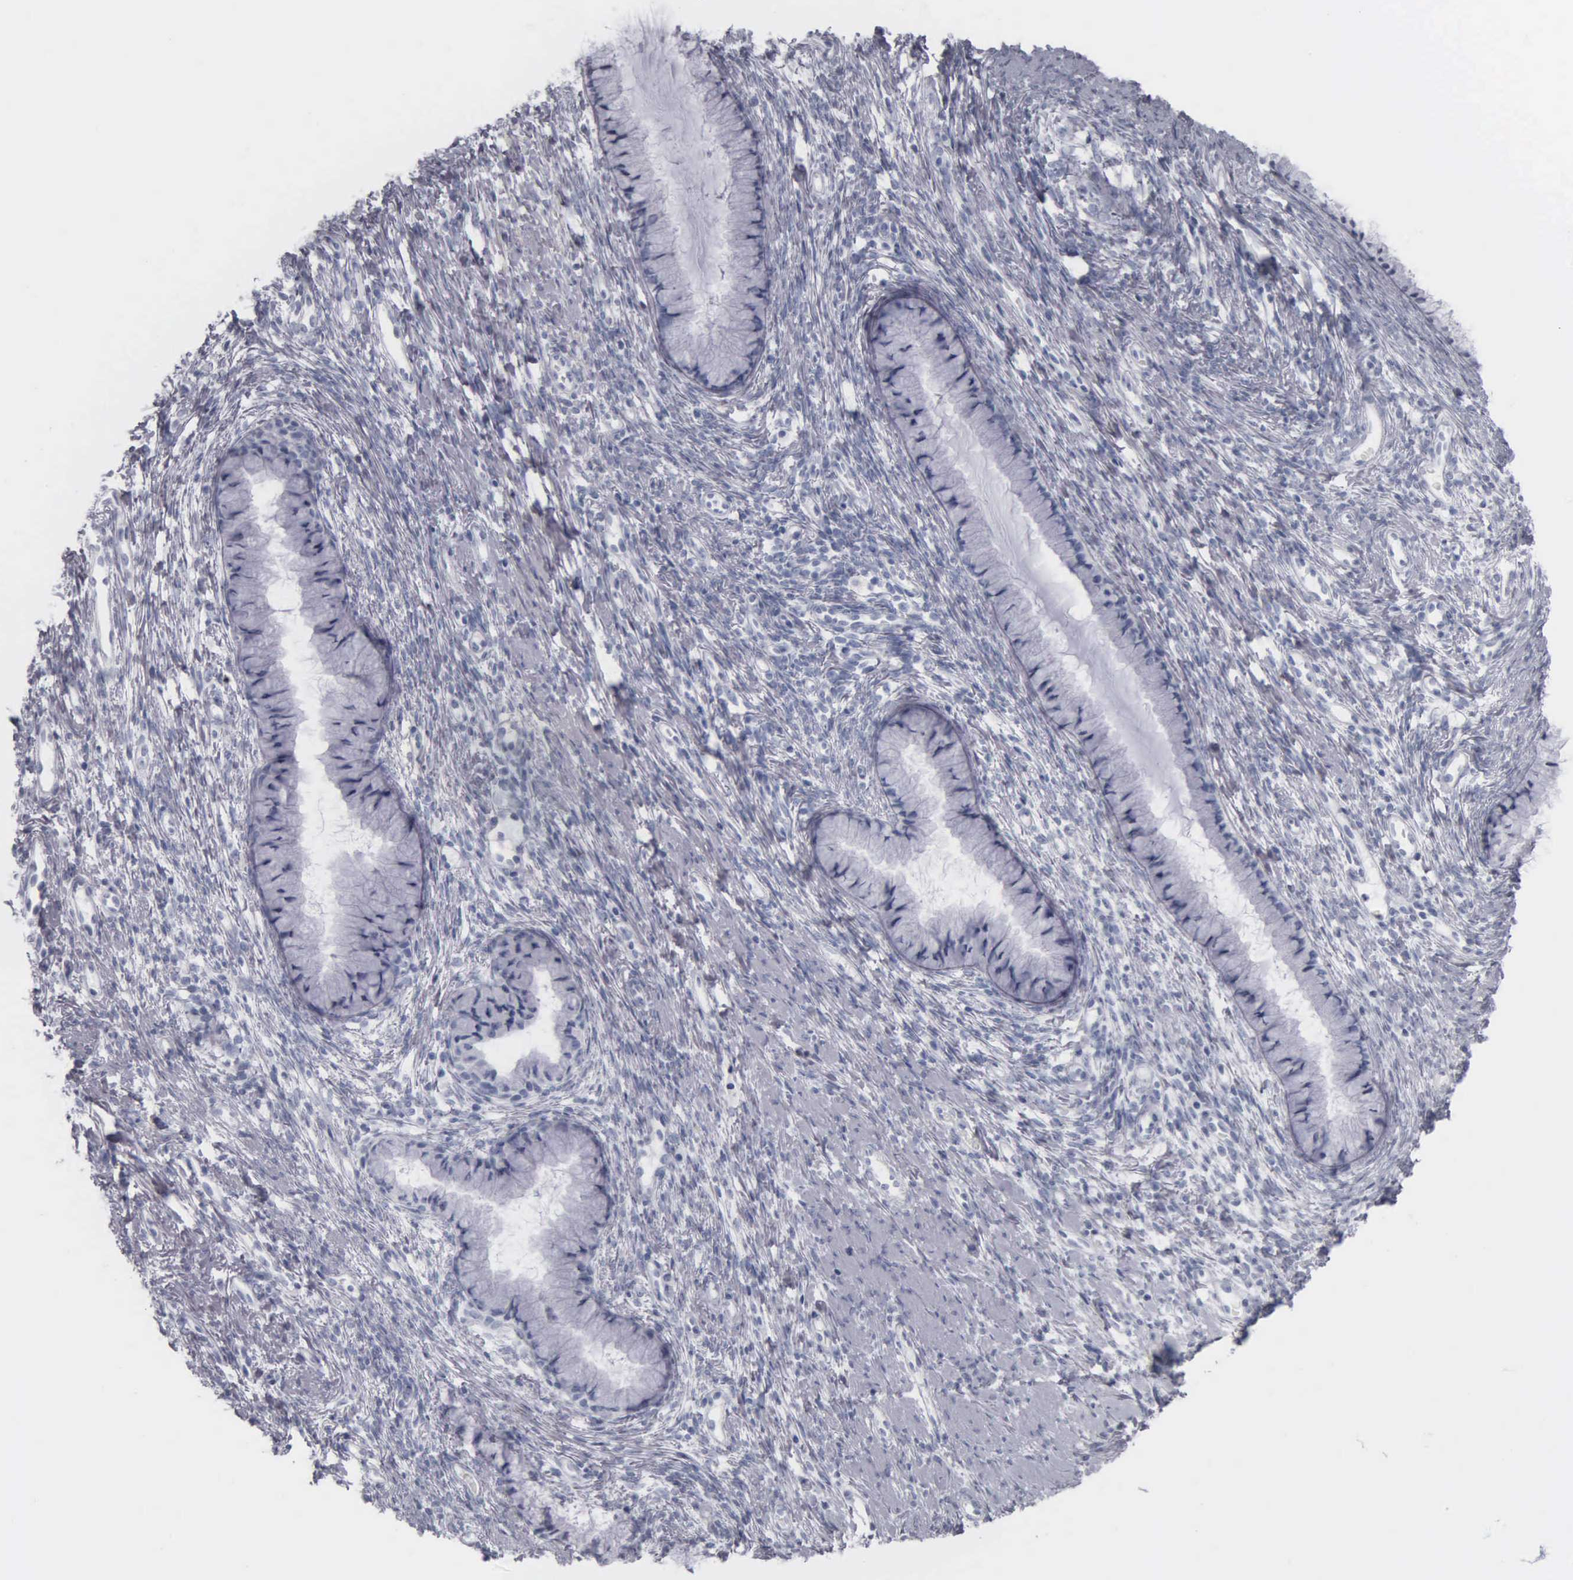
{"staining": {"intensity": "negative", "quantity": "none", "location": "none"}, "tissue": "cervix", "cell_type": "Glandular cells", "image_type": "normal", "snomed": [{"axis": "morphology", "description": "Normal tissue, NOS"}, {"axis": "topography", "description": "Cervix"}], "caption": "The histopathology image displays no significant expression in glandular cells of cervix.", "gene": "KRT20", "patient": {"sex": "female", "age": 82}}